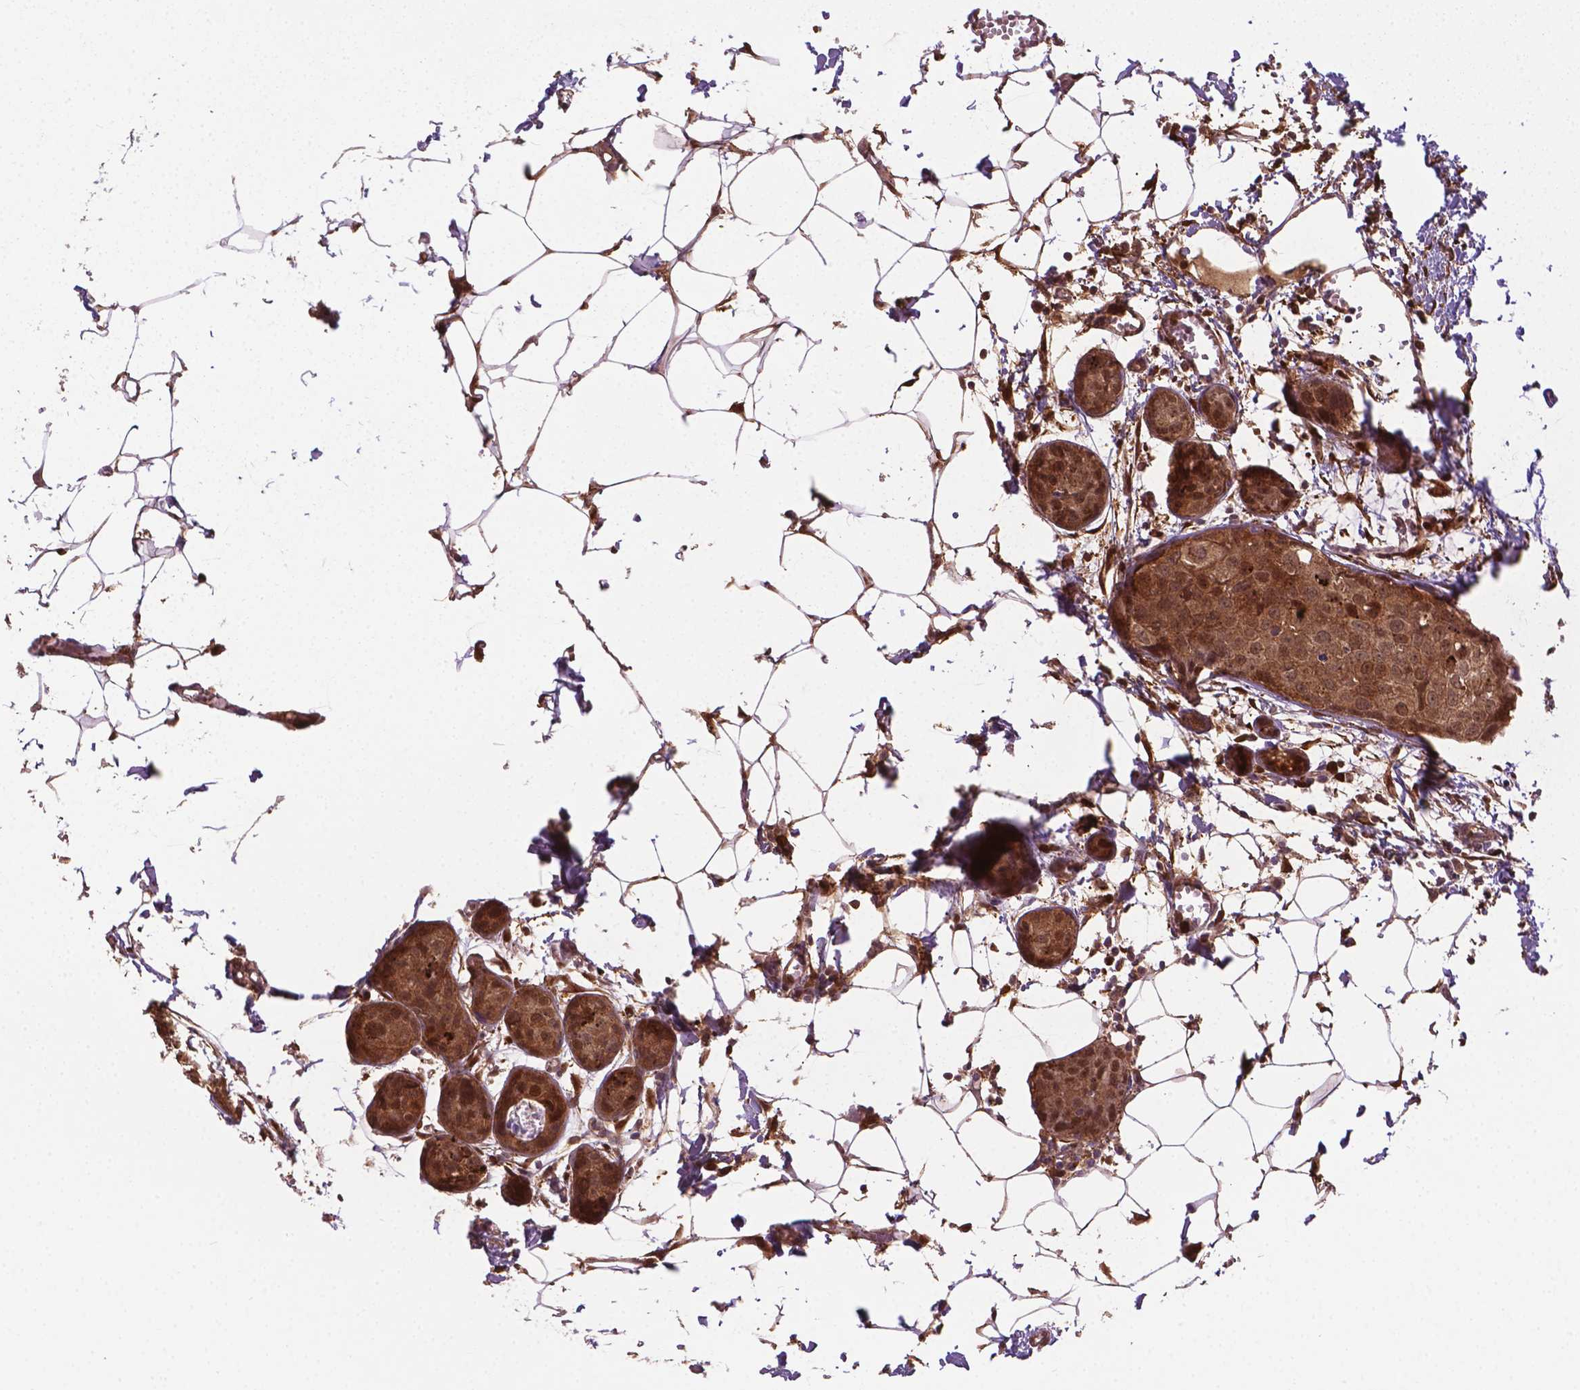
{"staining": {"intensity": "moderate", "quantity": ">75%", "location": "cytoplasmic/membranous,nuclear"}, "tissue": "breast cancer", "cell_type": "Tumor cells", "image_type": "cancer", "snomed": [{"axis": "morphology", "description": "Duct carcinoma"}, {"axis": "topography", "description": "Breast"}], "caption": "IHC photomicrograph of neoplastic tissue: human infiltrating ductal carcinoma (breast) stained using IHC demonstrates medium levels of moderate protein expression localized specifically in the cytoplasmic/membranous and nuclear of tumor cells, appearing as a cytoplasmic/membranous and nuclear brown color.", "gene": "PLIN3", "patient": {"sex": "female", "age": 38}}